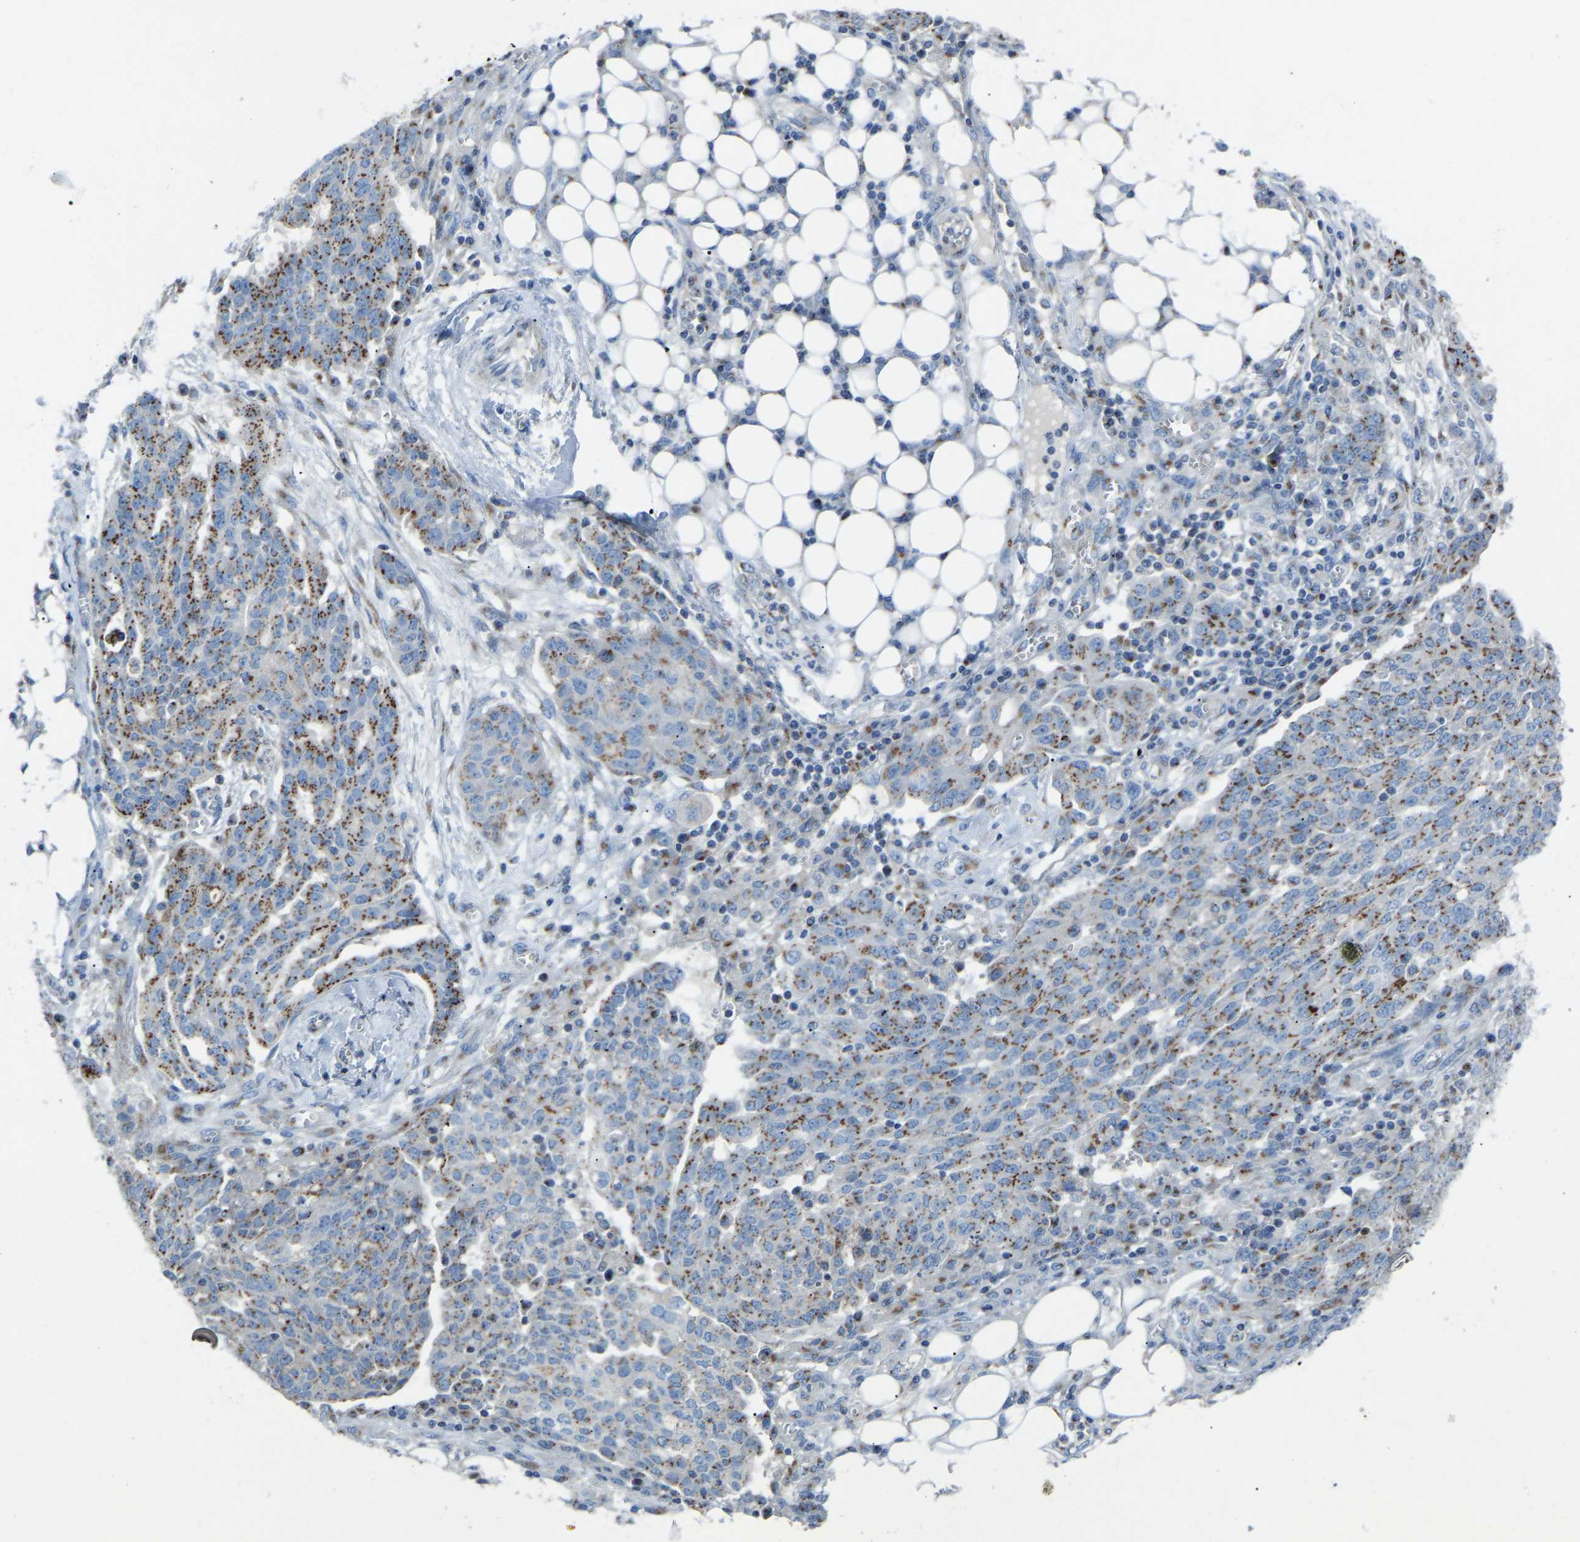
{"staining": {"intensity": "moderate", "quantity": ">75%", "location": "cytoplasmic/membranous"}, "tissue": "ovarian cancer", "cell_type": "Tumor cells", "image_type": "cancer", "snomed": [{"axis": "morphology", "description": "Cystadenocarcinoma, serous, NOS"}, {"axis": "topography", "description": "Soft tissue"}, {"axis": "topography", "description": "Ovary"}], "caption": "Tumor cells demonstrate medium levels of moderate cytoplasmic/membranous staining in about >75% of cells in ovarian cancer.", "gene": "CANT1", "patient": {"sex": "female", "age": 57}}